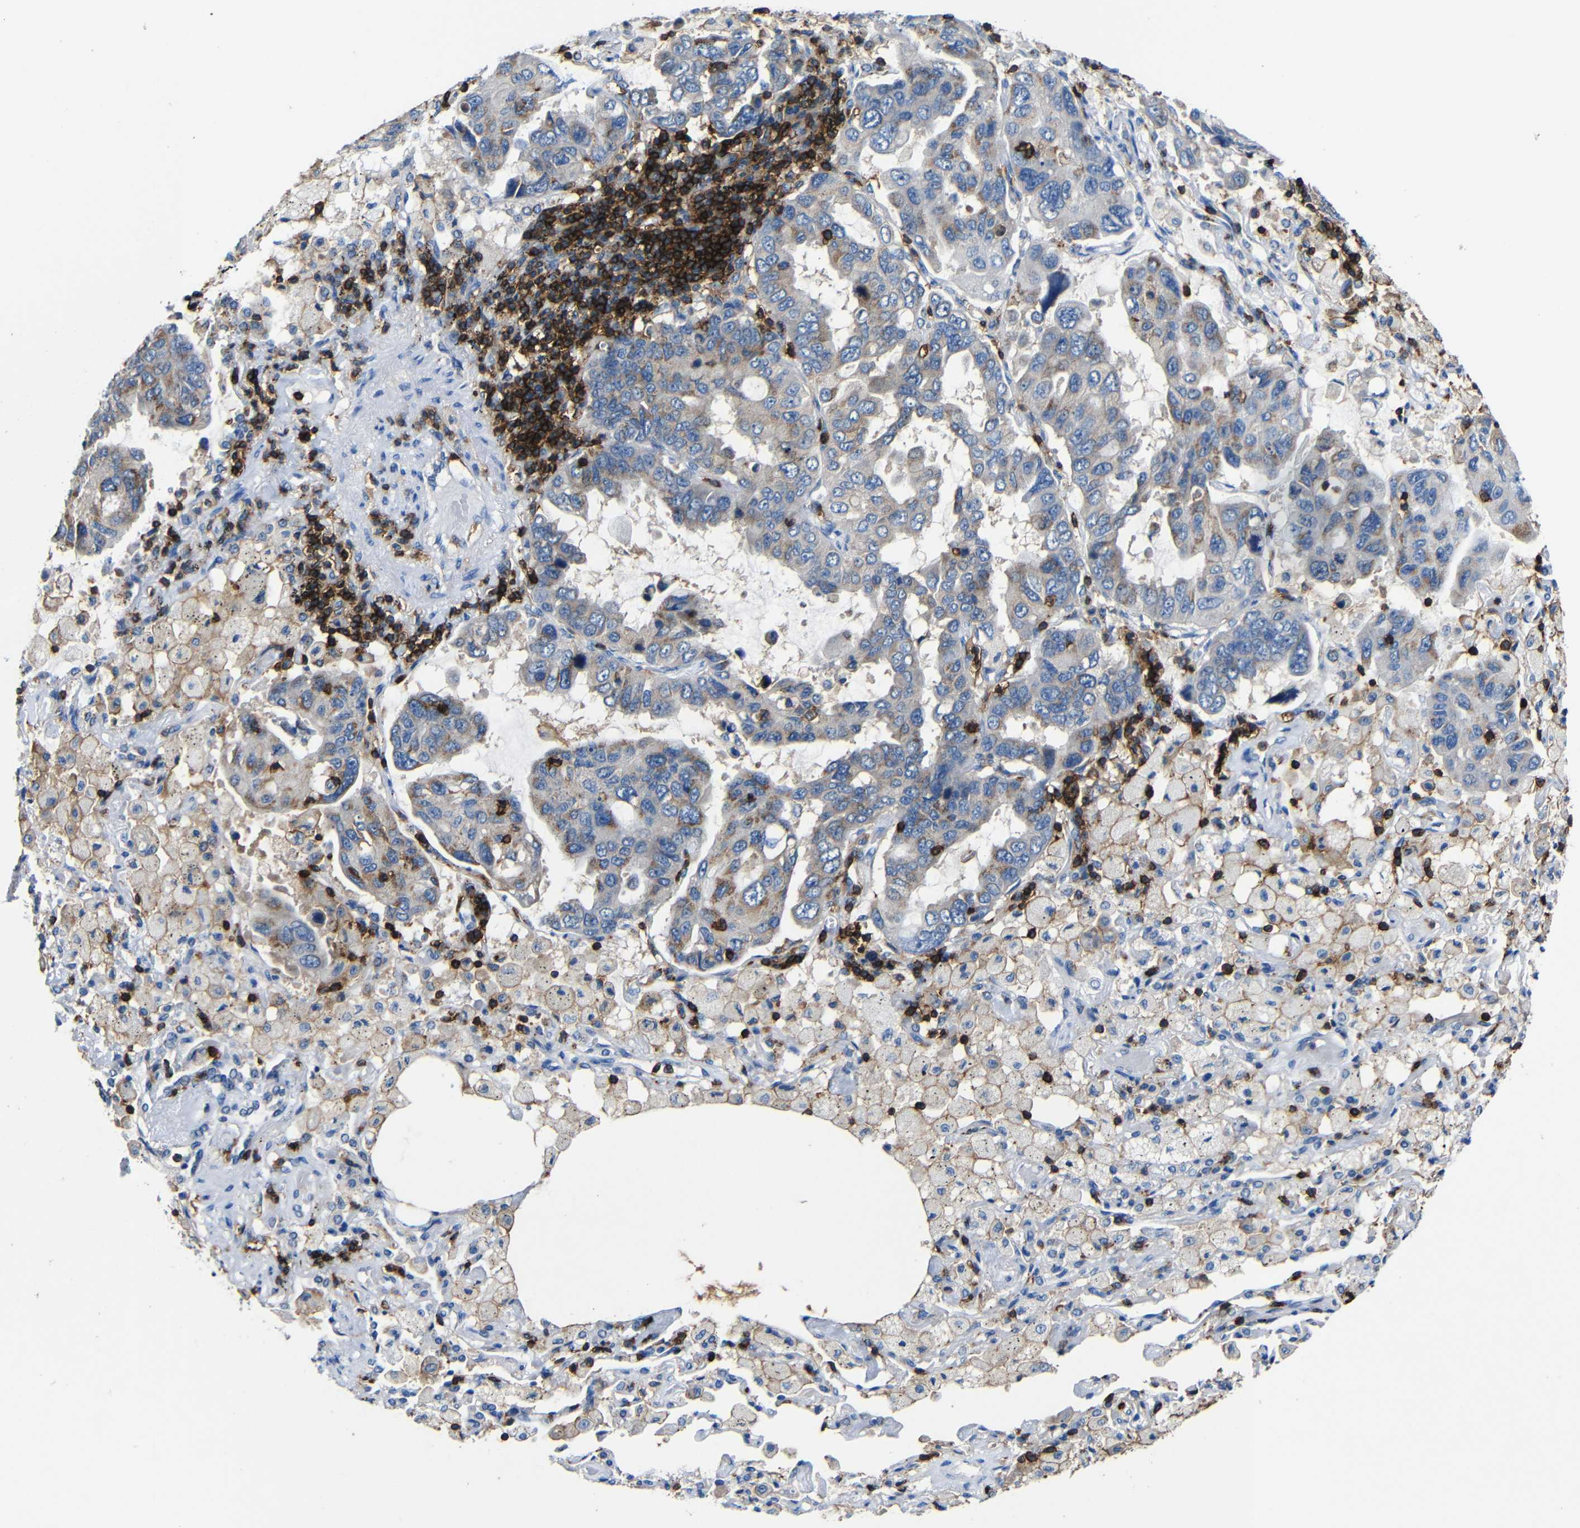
{"staining": {"intensity": "weak", "quantity": "25%-75%", "location": "cytoplasmic/membranous"}, "tissue": "lung cancer", "cell_type": "Tumor cells", "image_type": "cancer", "snomed": [{"axis": "morphology", "description": "Adenocarcinoma, NOS"}, {"axis": "topography", "description": "Lung"}], "caption": "A brown stain labels weak cytoplasmic/membranous expression of a protein in adenocarcinoma (lung) tumor cells.", "gene": "P2RY12", "patient": {"sex": "male", "age": 64}}